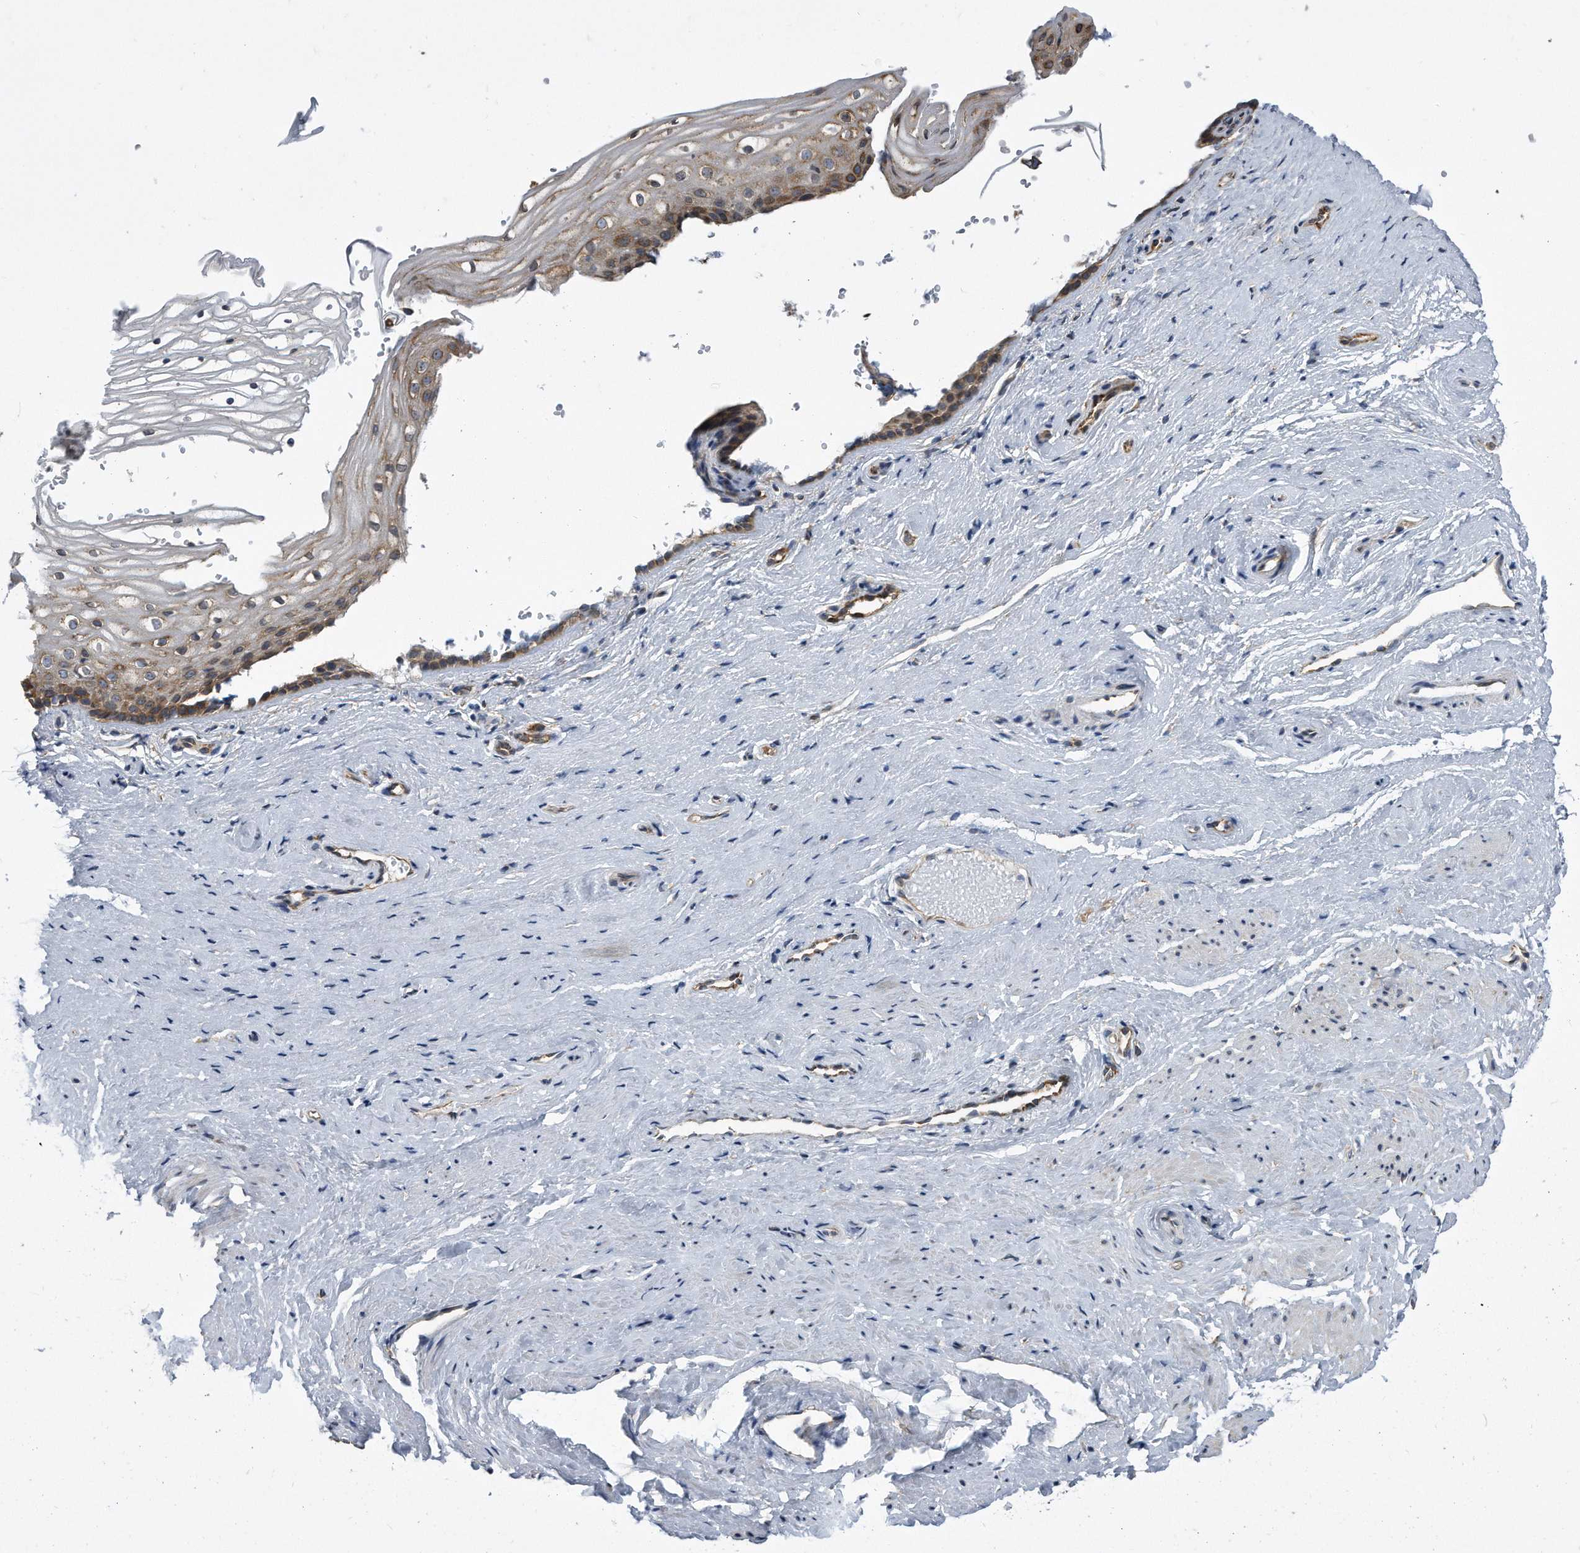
{"staining": {"intensity": "moderate", "quantity": "25%-75%", "location": "cytoplasmic/membranous"}, "tissue": "vagina", "cell_type": "Squamous epithelial cells", "image_type": "normal", "snomed": [{"axis": "morphology", "description": "Normal tissue, NOS"}, {"axis": "topography", "description": "Vagina"}], "caption": "Vagina stained for a protein shows moderate cytoplasmic/membranous positivity in squamous epithelial cells. The staining is performed using DAB brown chromogen to label protein expression. The nuclei are counter-stained blue using hematoxylin.", "gene": "CCDC47", "patient": {"sex": "female", "age": 46}}